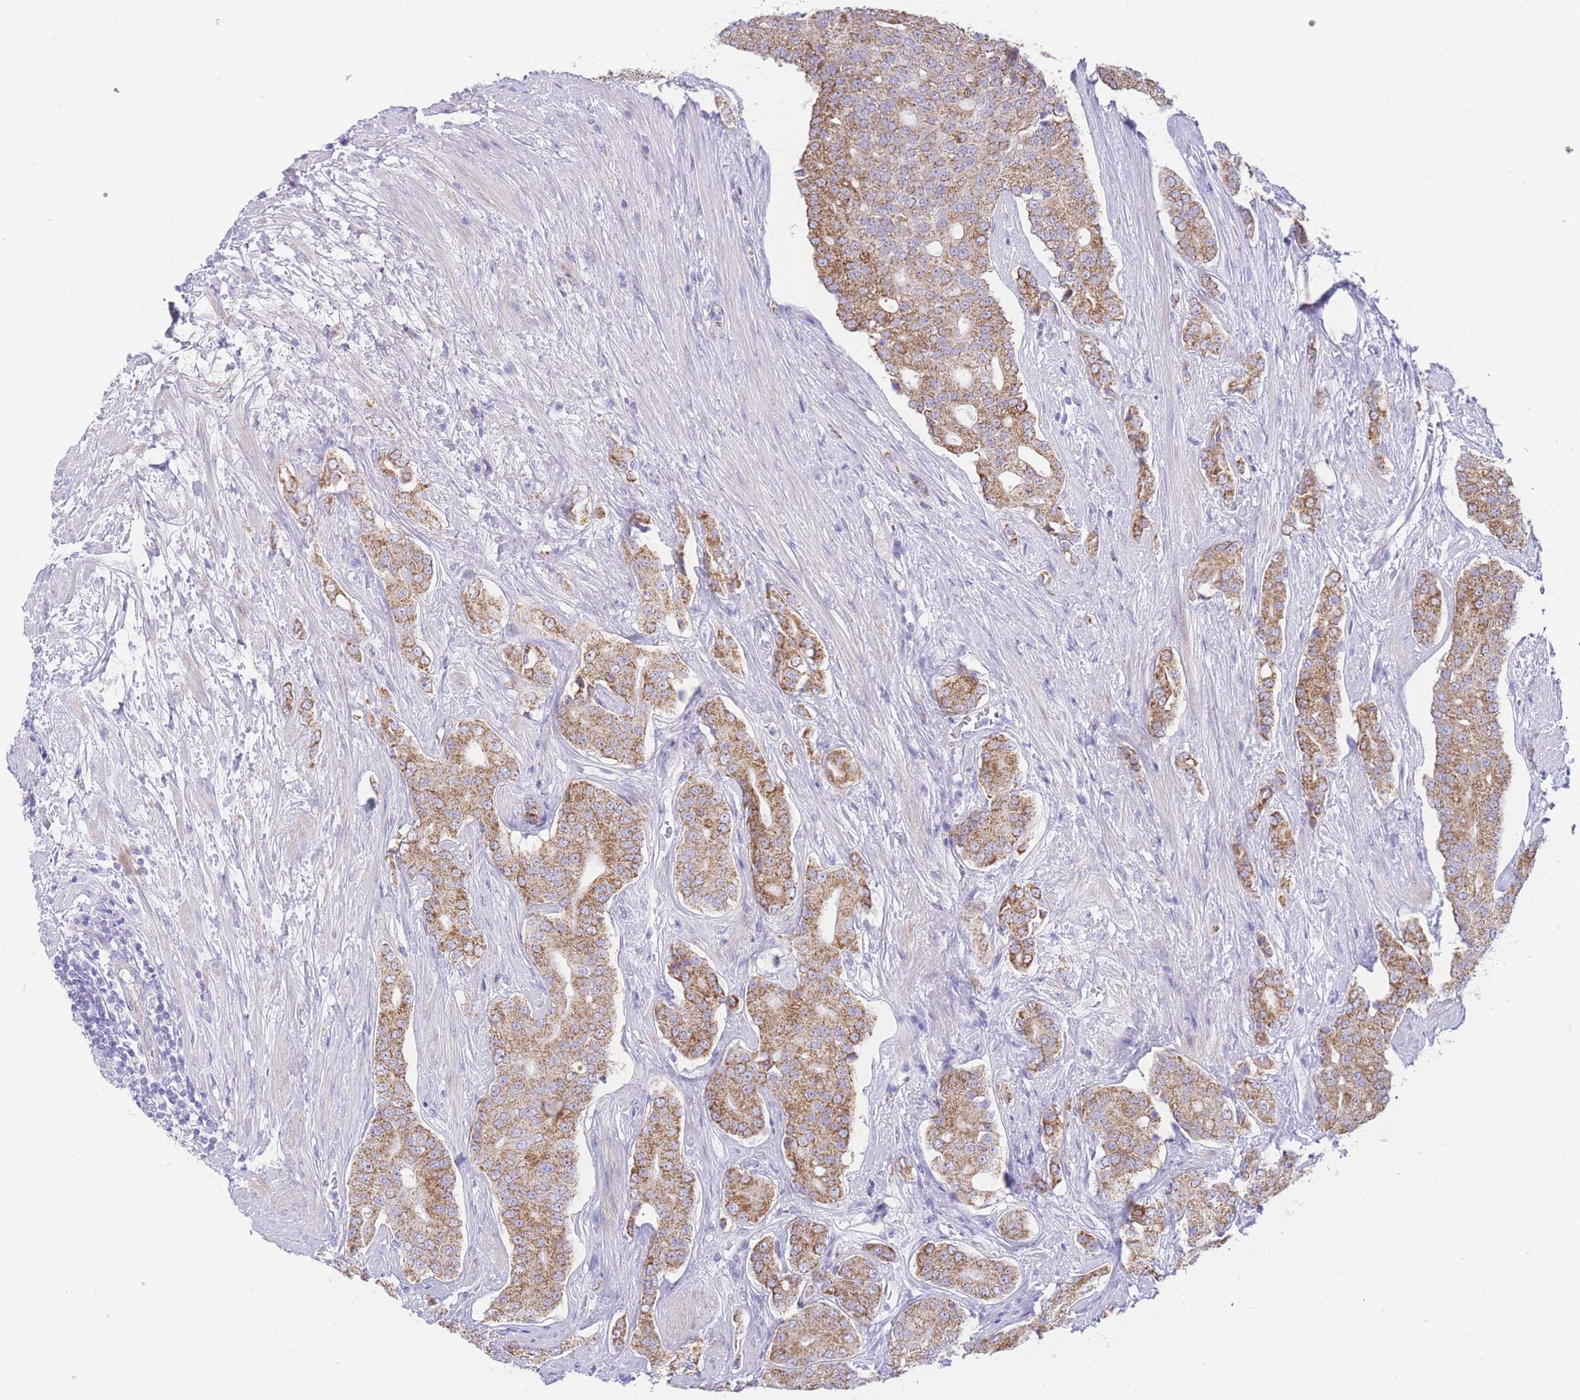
{"staining": {"intensity": "moderate", "quantity": ">75%", "location": "cytoplasmic/membranous"}, "tissue": "prostate cancer", "cell_type": "Tumor cells", "image_type": "cancer", "snomed": [{"axis": "morphology", "description": "Adenocarcinoma, High grade"}, {"axis": "topography", "description": "Prostate"}], "caption": "A high-resolution photomicrograph shows immunohistochemistry staining of prostate adenocarcinoma (high-grade), which reveals moderate cytoplasmic/membranous staining in approximately >75% of tumor cells.", "gene": "ACSM4", "patient": {"sex": "male", "age": 71}}